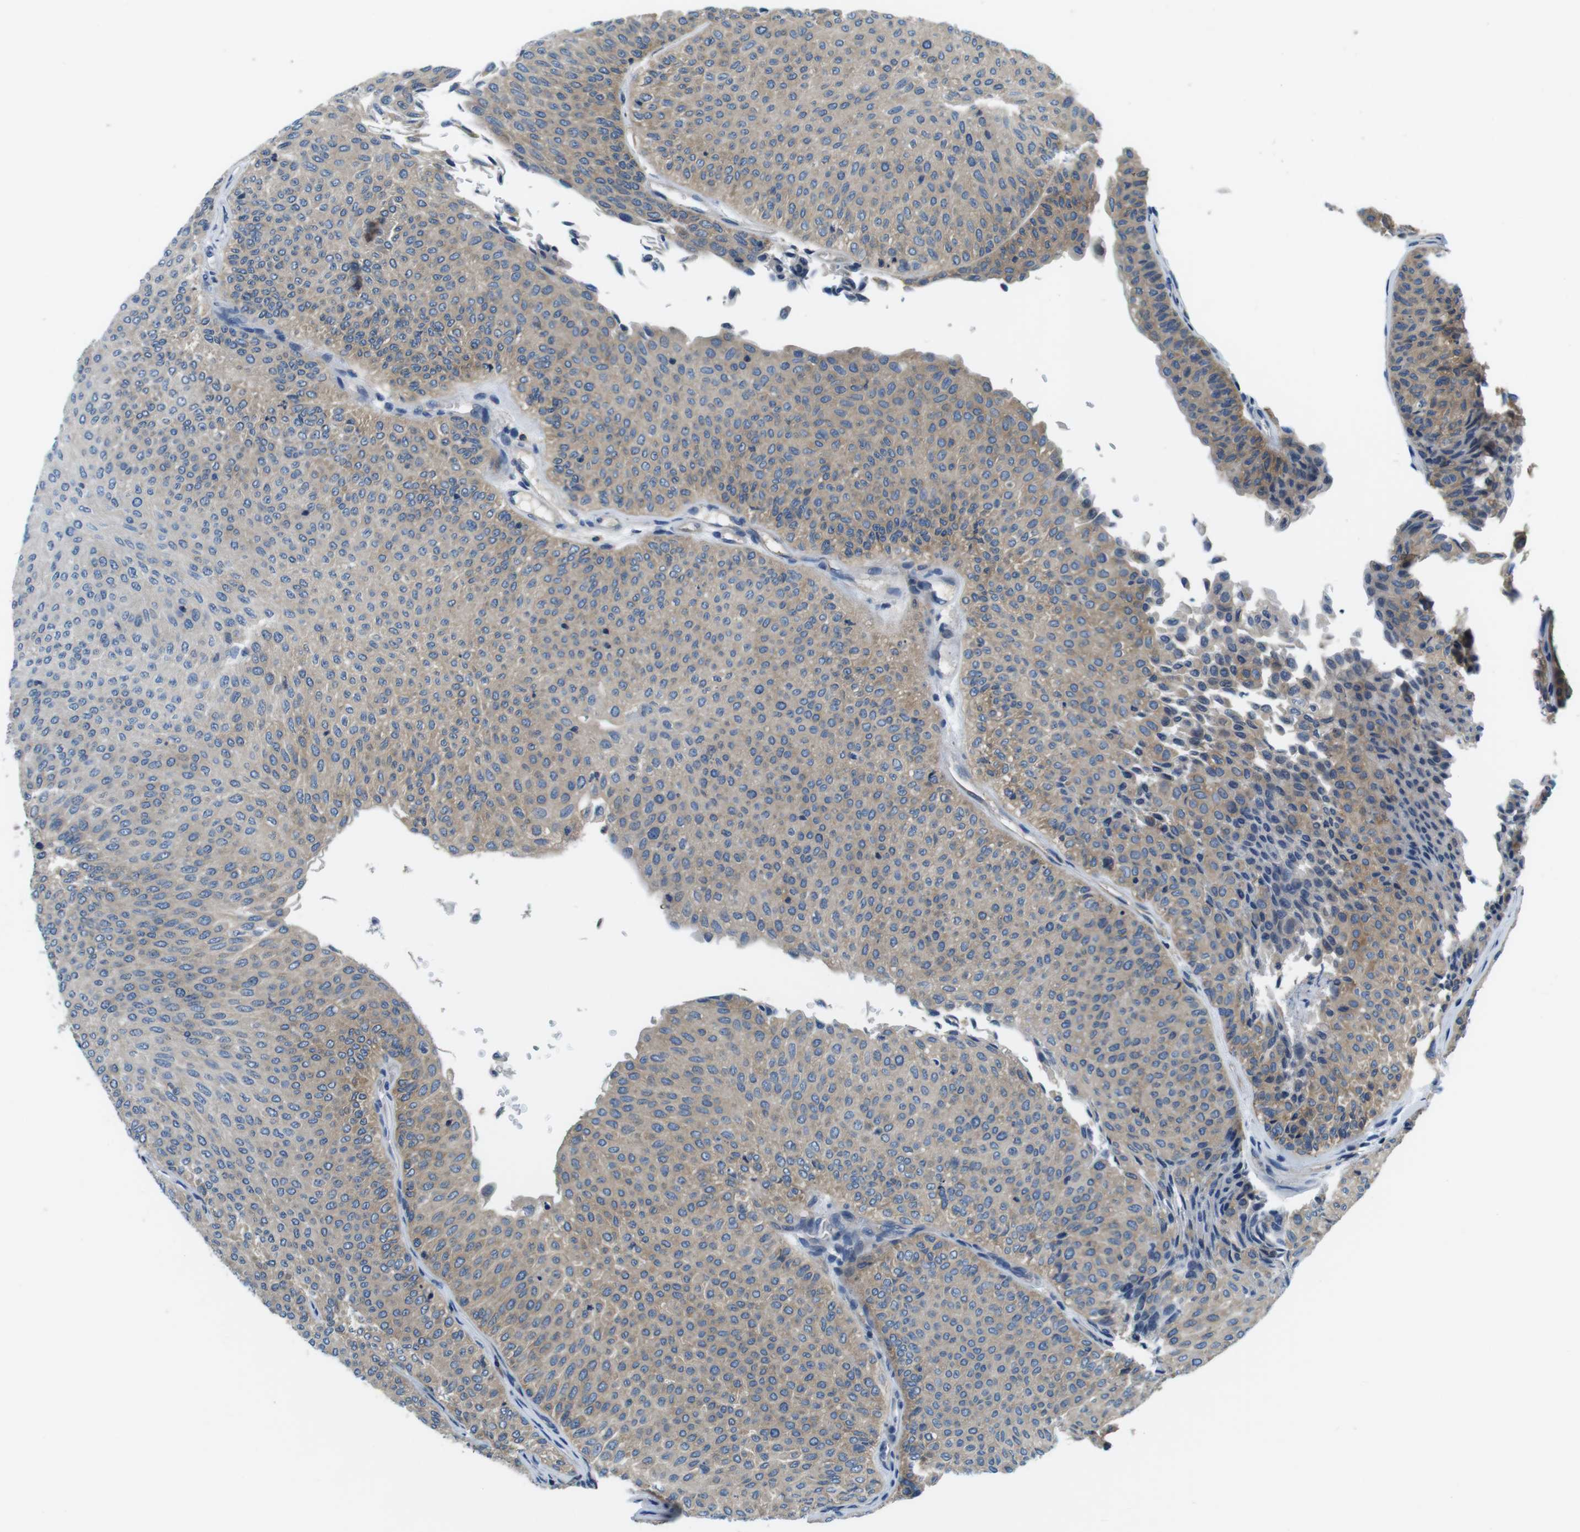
{"staining": {"intensity": "weak", "quantity": ">75%", "location": "cytoplasmic/membranous"}, "tissue": "urothelial cancer", "cell_type": "Tumor cells", "image_type": "cancer", "snomed": [{"axis": "morphology", "description": "Urothelial carcinoma, Low grade"}, {"axis": "topography", "description": "Urinary bladder"}], "caption": "The image exhibits staining of low-grade urothelial carcinoma, revealing weak cytoplasmic/membranous protein positivity (brown color) within tumor cells. (brown staining indicates protein expression, while blue staining denotes nuclei).", "gene": "DENND4C", "patient": {"sex": "male", "age": 78}}